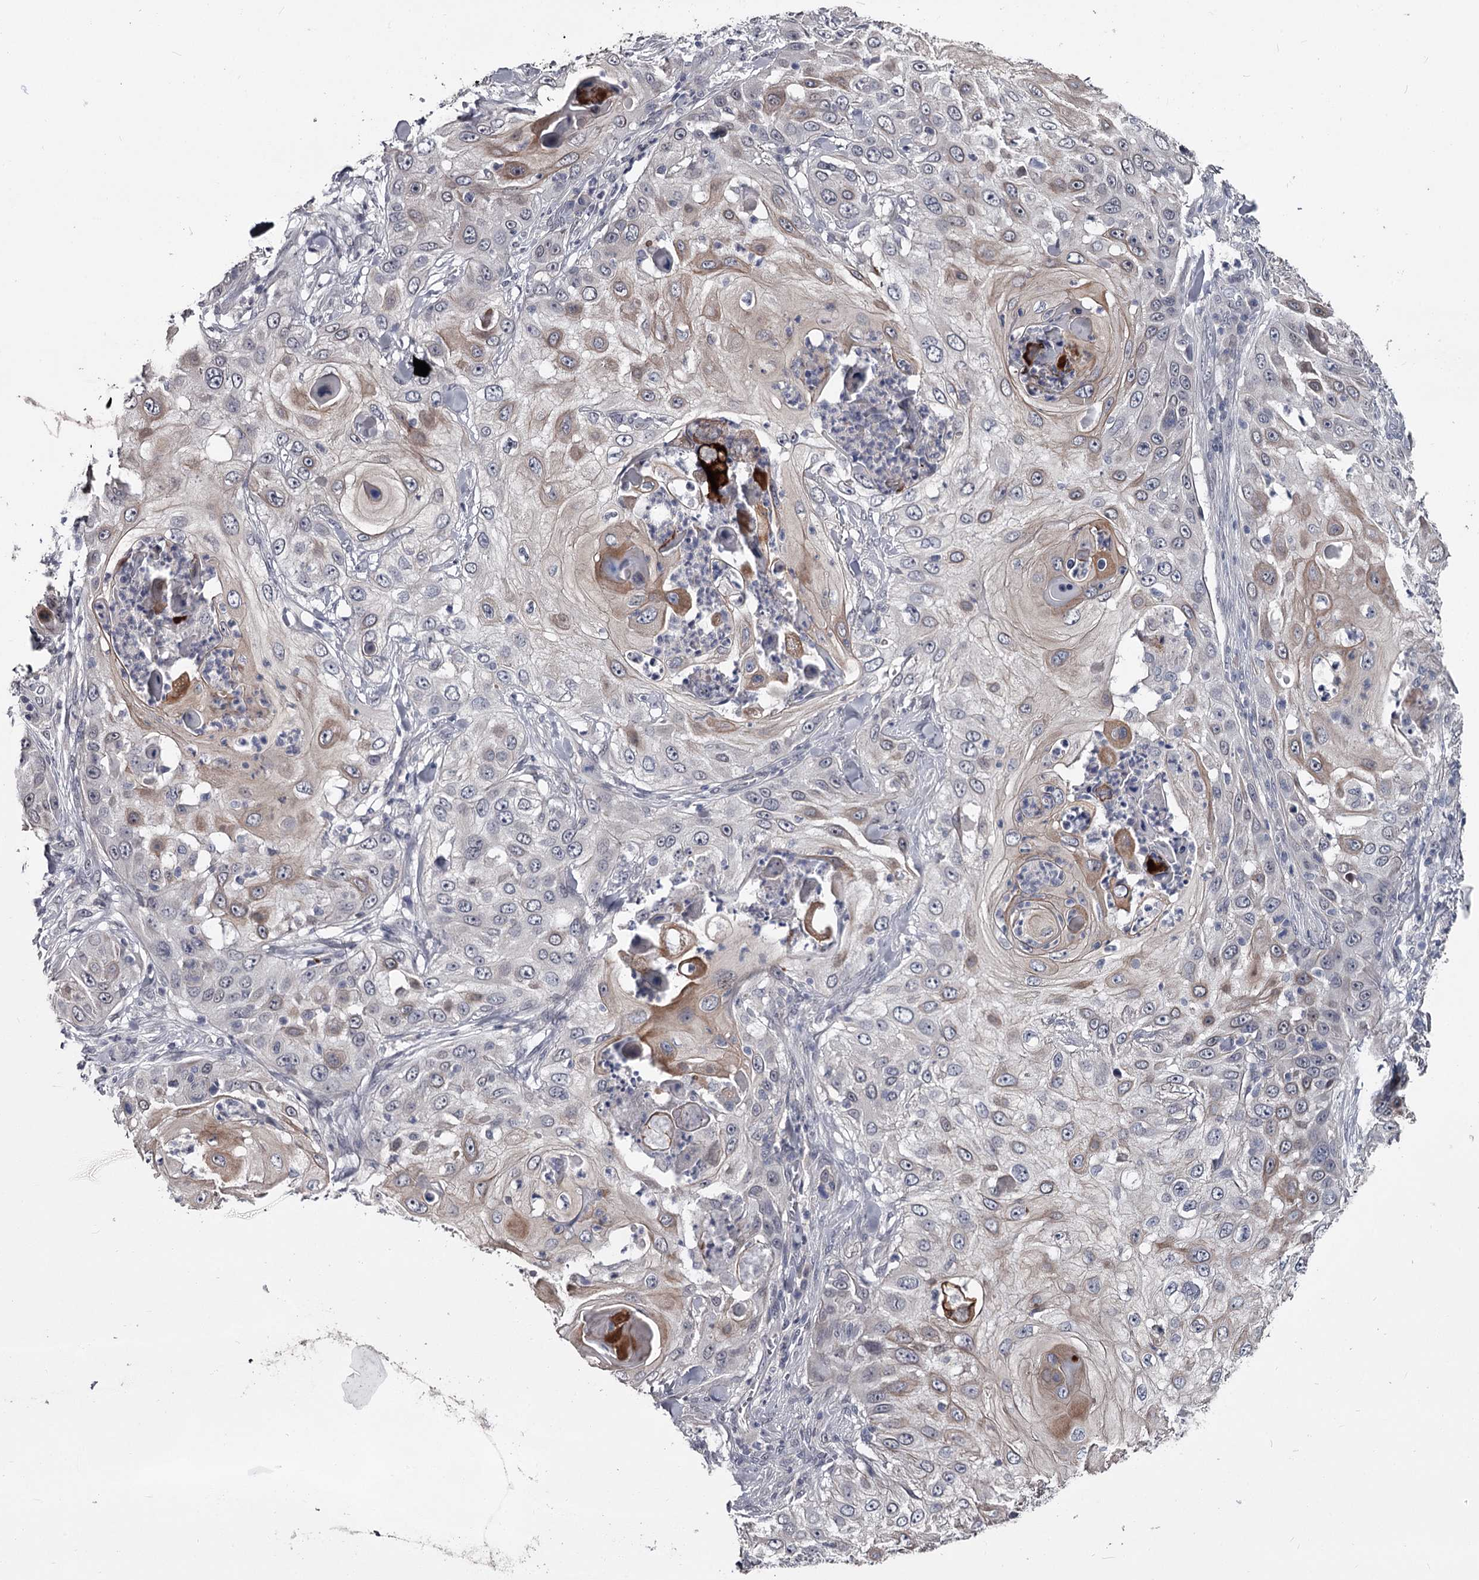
{"staining": {"intensity": "moderate", "quantity": "<25%", "location": "cytoplasmic/membranous"}, "tissue": "skin cancer", "cell_type": "Tumor cells", "image_type": "cancer", "snomed": [{"axis": "morphology", "description": "Squamous cell carcinoma, NOS"}, {"axis": "topography", "description": "Skin"}], "caption": "DAB immunohistochemical staining of human squamous cell carcinoma (skin) shows moderate cytoplasmic/membranous protein positivity in approximately <25% of tumor cells.", "gene": "PRPF40B", "patient": {"sex": "female", "age": 44}}